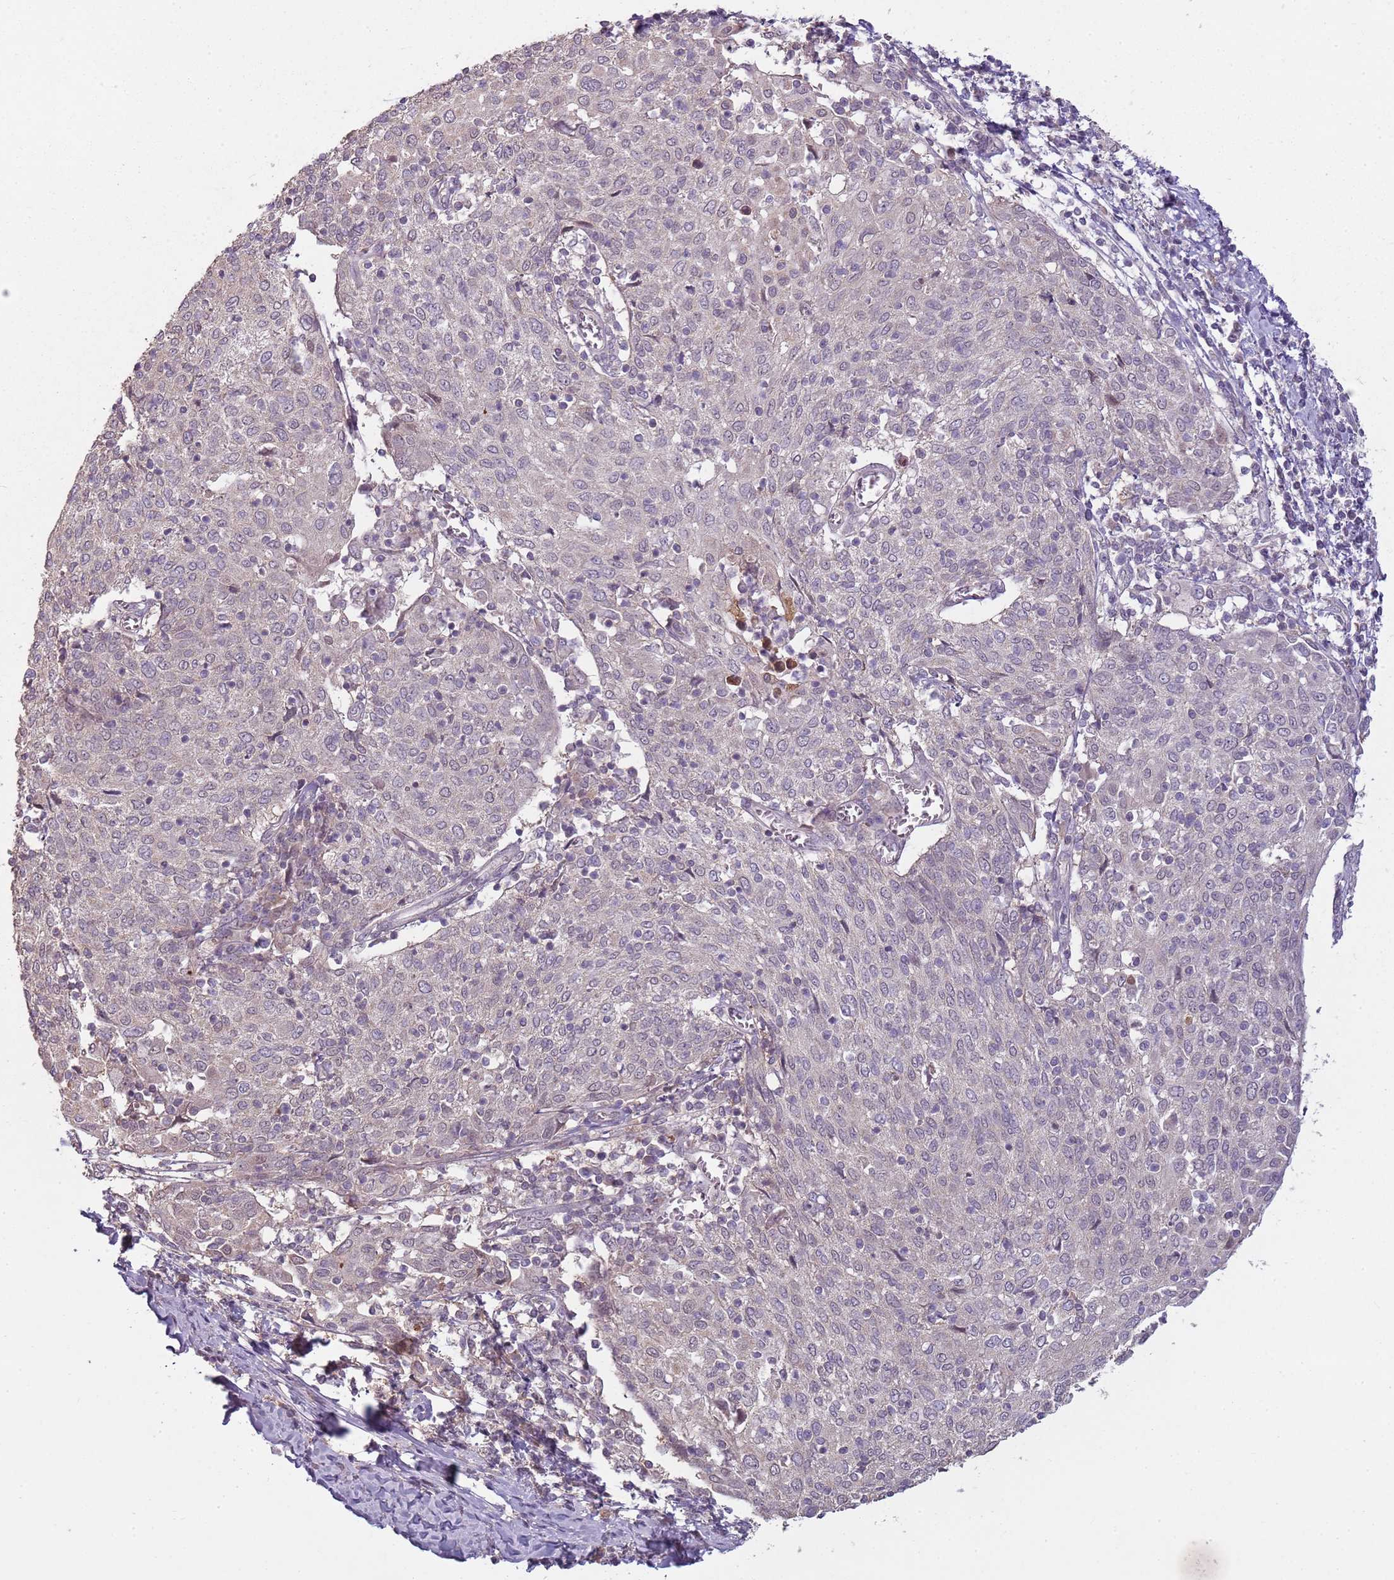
{"staining": {"intensity": "negative", "quantity": "none", "location": "none"}, "tissue": "cervical cancer", "cell_type": "Tumor cells", "image_type": "cancer", "snomed": [{"axis": "morphology", "description": "Squamous cell carcinoma, NOS"}, {"axis": "topography", "description": "Cervix"}], "caption": "The IHC image has no significant positivity in tumor cells of cervical cancer tissue. (DAB IHC with hematoxylin counter stain).", "gene": "TEKT4", "patient": {"sex": "female", "age": 52}}